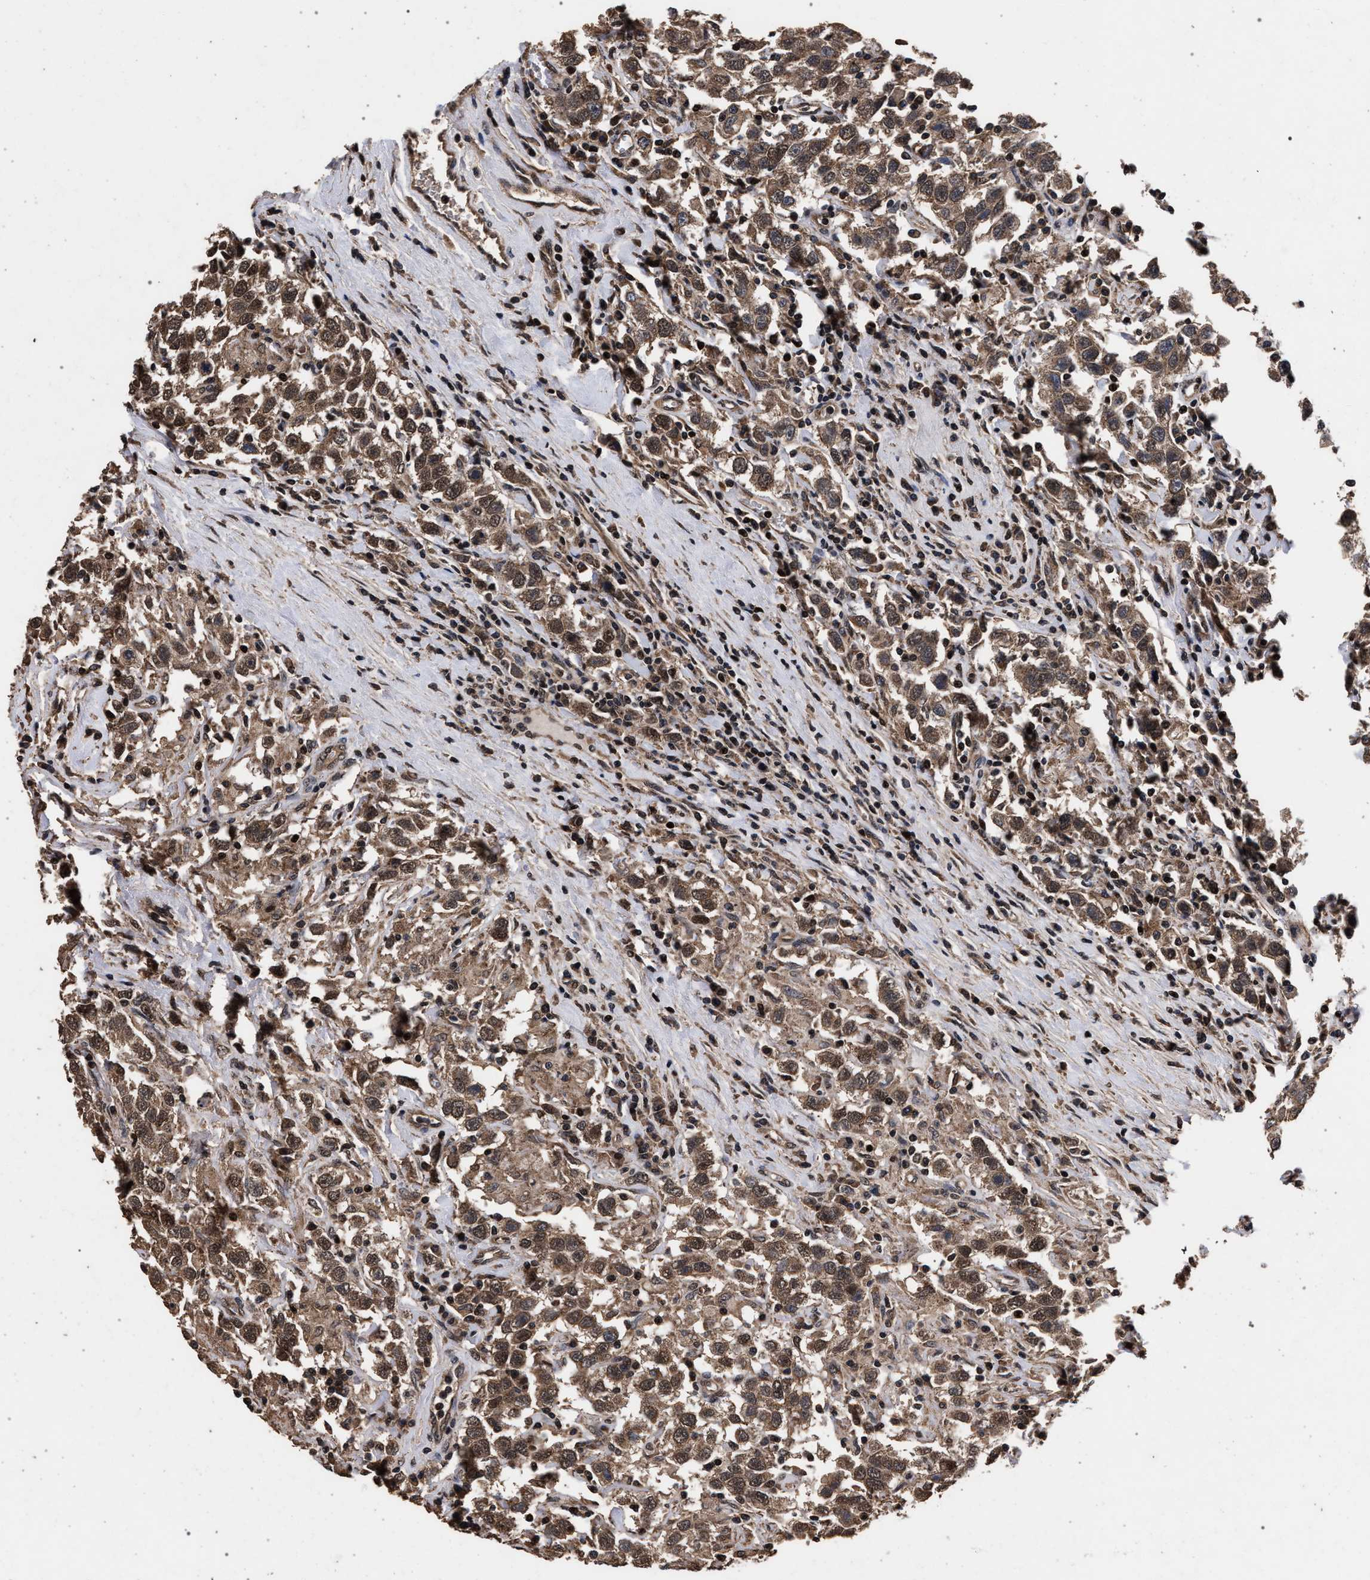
{"staining": {"intensity": "moderate", "quantity": ">75%", "location": "cytoplasmic/membranous,nuclear"}, "tissue": "testis cancer", "cell_type": "Tumor cells", "image_type": "cancer", "snomed": [{"axis": "morphology", "description": "Seminoma, NOS"}, {"axis": "topography", "description": "Testis"}], "caption": "Testis cancer (seminoma) was stained to show a protein in brown. There is medium levels of moderate cytoplasmic/membranous and nuclear positivity in approximately >75% of tumor cells. (IHC, brightfield microscopy, high magnification).", "gene": "ACOX1", "patient": {"sex": "male", "age": 41}}